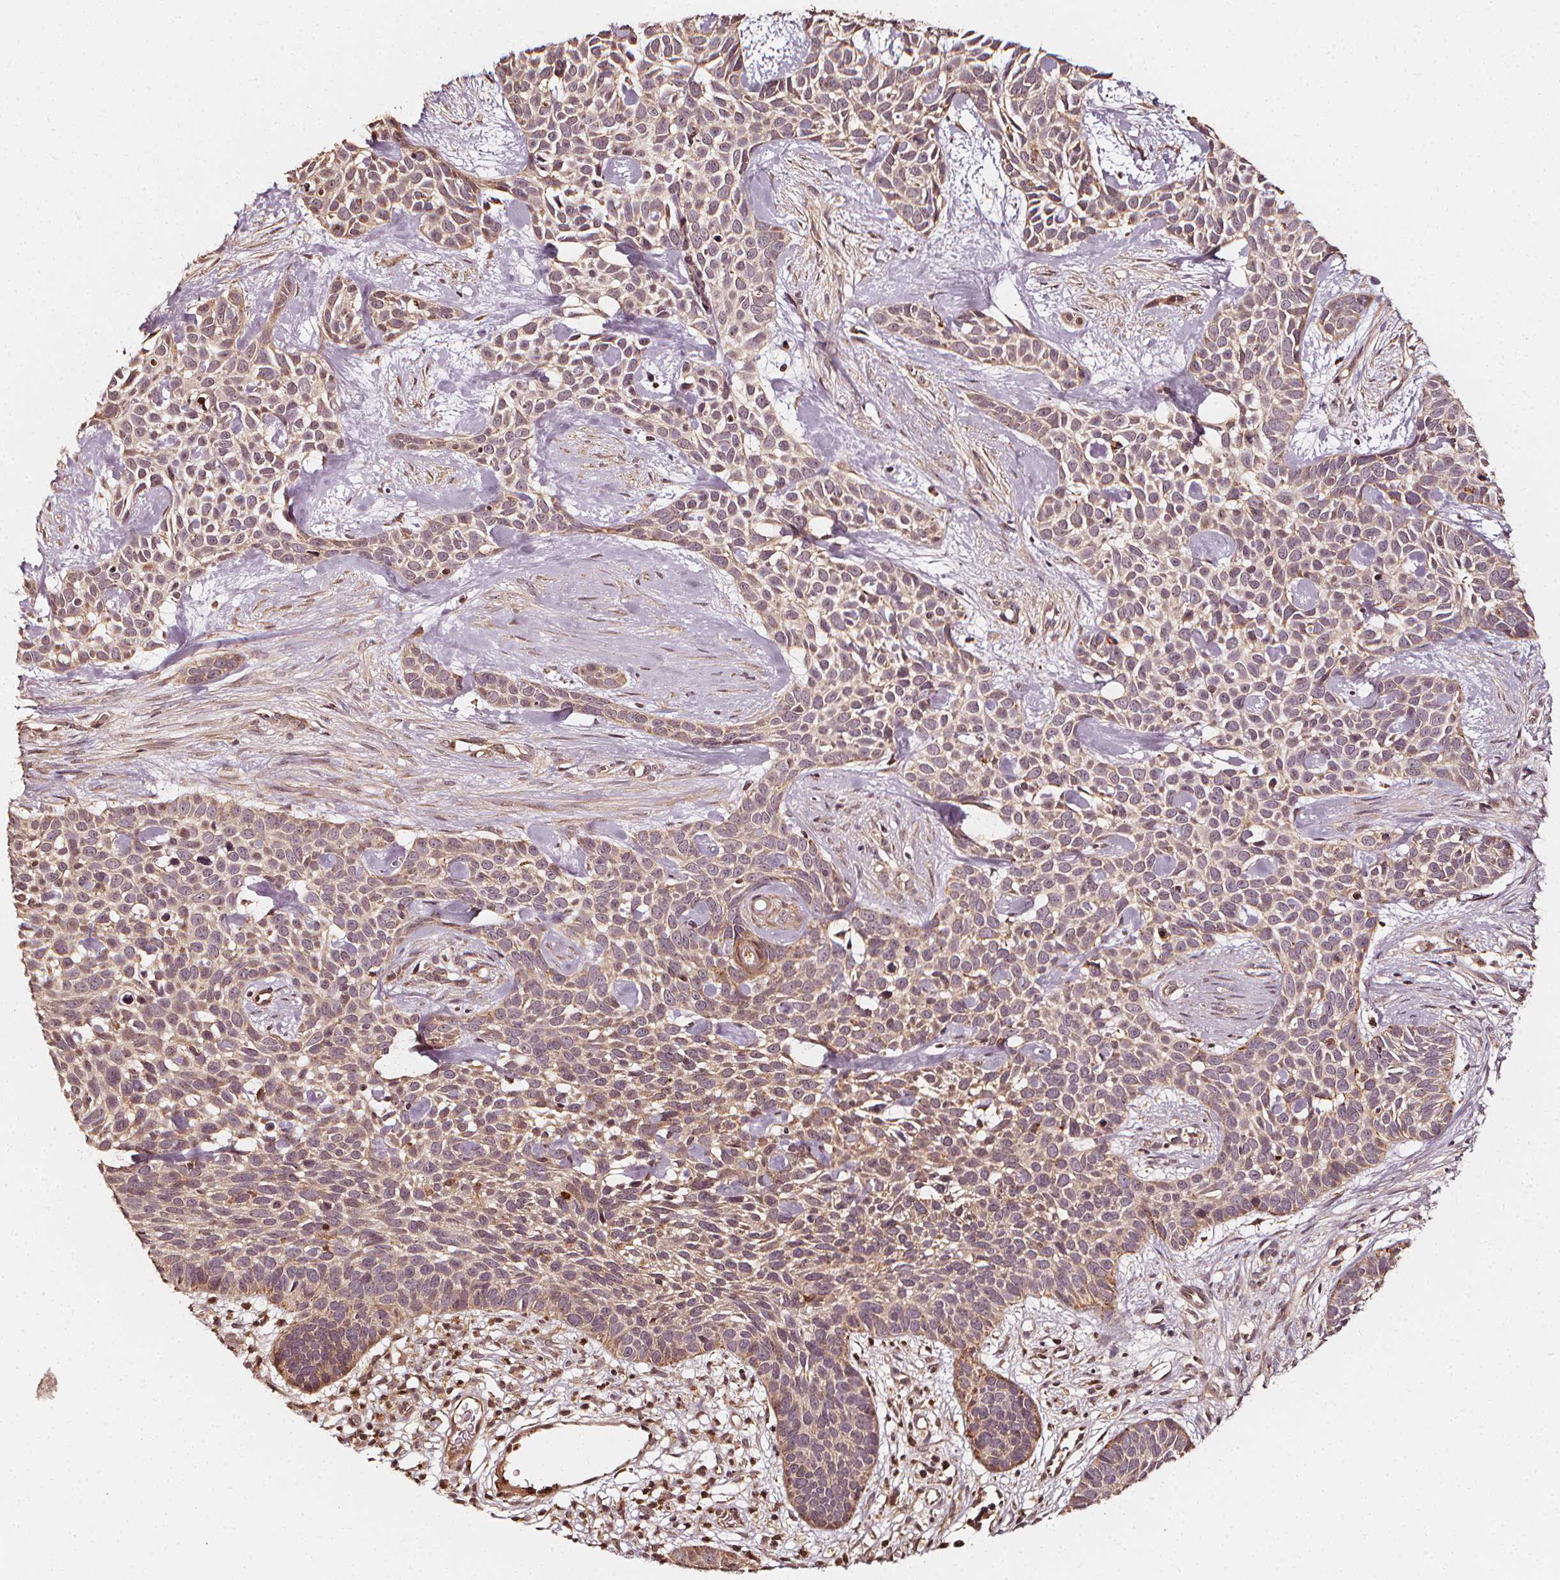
{"staining": {"intensity": "weak", "quantity": ">75%", "location": "cytoplasmic/membranous"}, "tissue": "skin cancer", "cell_type": "Tumor cells", "image_type": "cancer", "snomed": [{"axis": "morphology", "description": "Basal cell carcinoma"}, {"axis": "topography", "description": "Skin"}], "caption": "The image demonstrates a brown stain indicating the presence of a protein in the cytoplasmic/membranous of tumor cells in skin basal cell carcinoma.", "gene": "NPC1", "patient": {"sex": "male", "age": 69}}